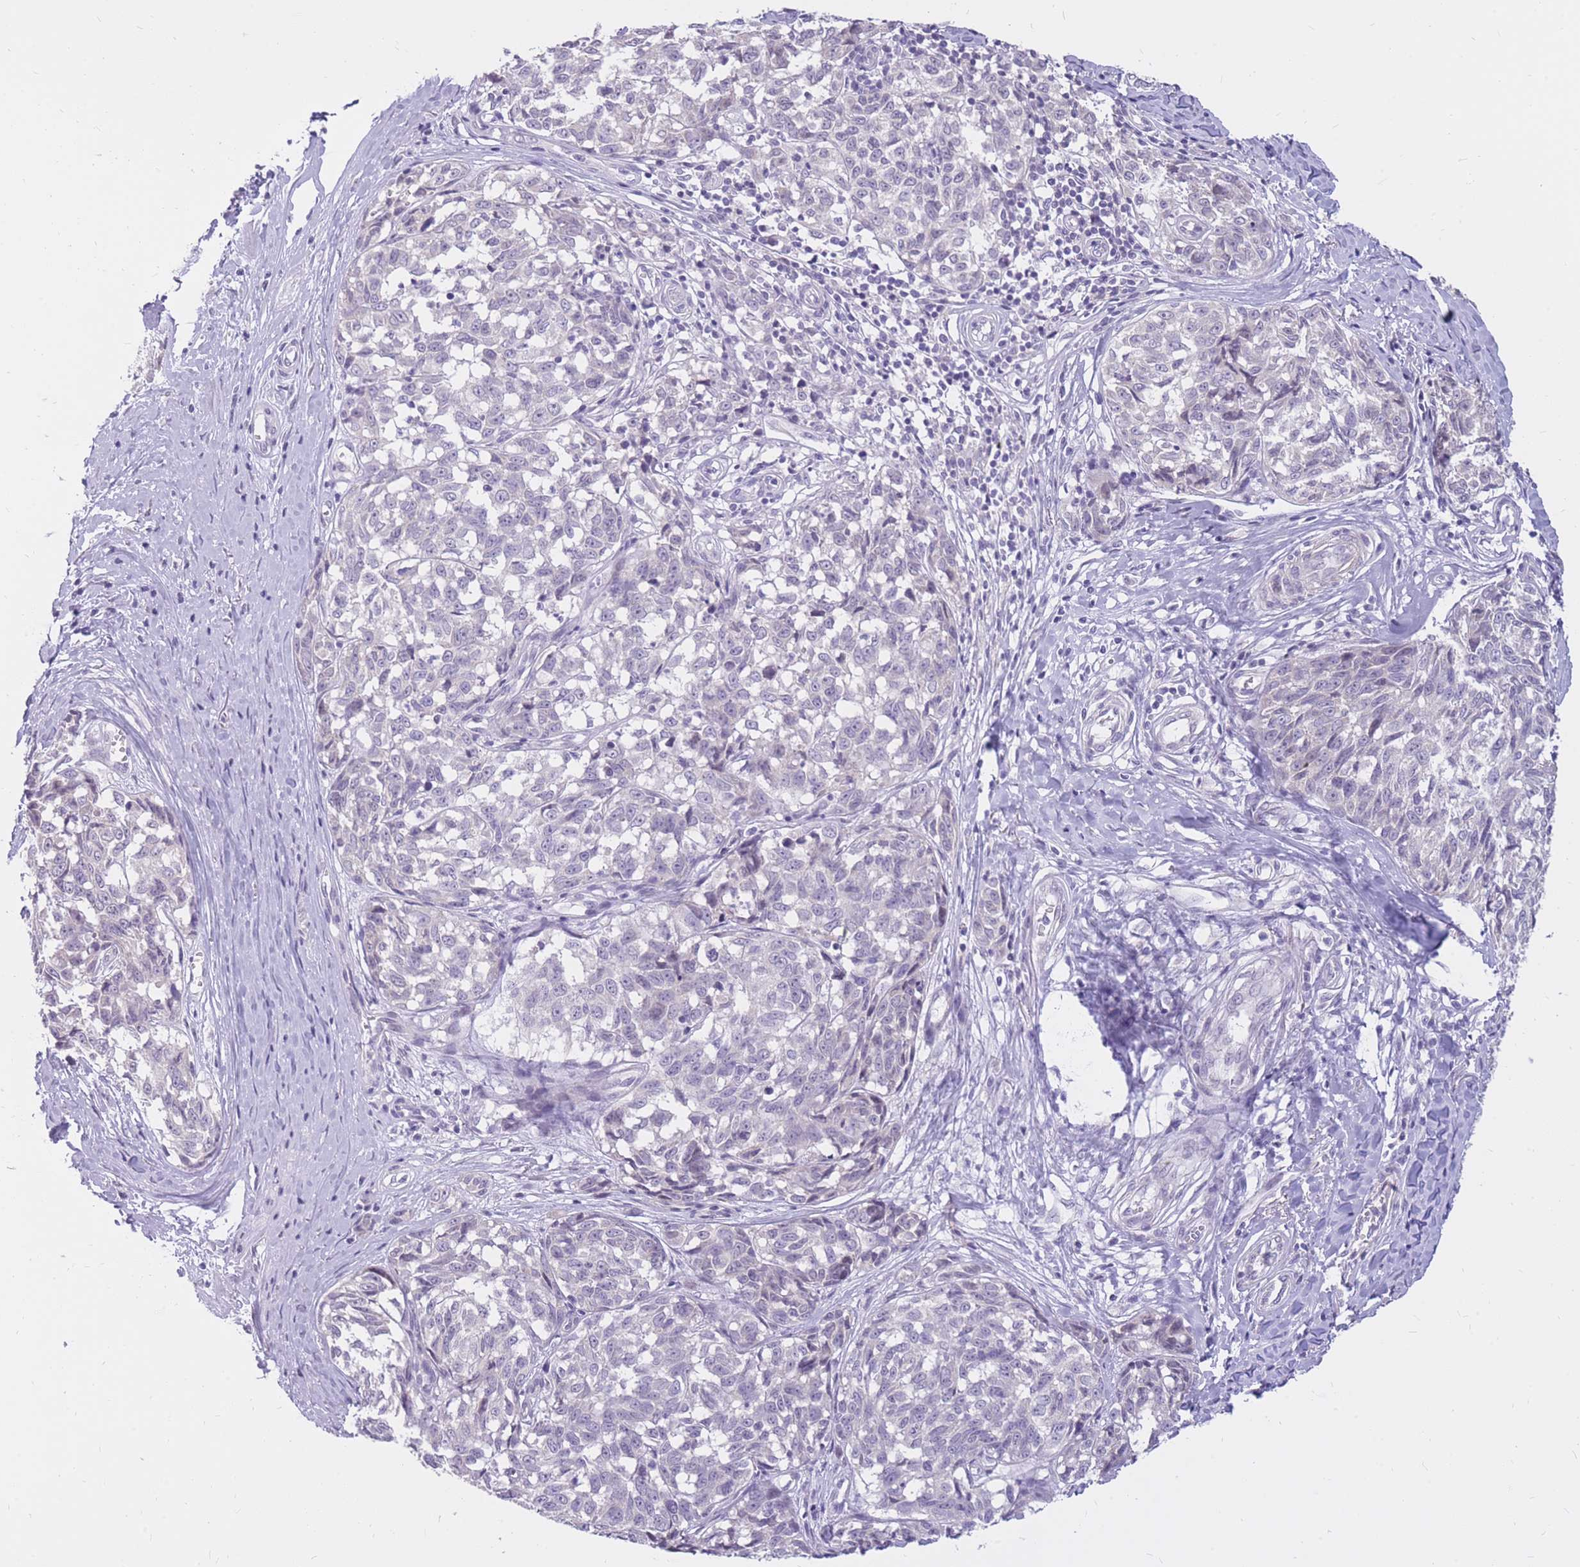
{"staining": {"intensity": "negative", "quantity": "none", "location": "none"}, "tissue": "melanoma", "cell_type": "Tumor cells", "image_type": "cancer", "snomed": [{"axis": "morphology", "description": "Normal tissue, NOS"}, {"axis": "morphology", "description": "Malignant melanoma, NOS"}, {"axis": "topography", "description": "Skin"}], "caption": "Image shows no protein expression in tumor cells of malignant melanoma tissue.", "gene": "RNF170", "patient": {"sex": "female", "age": 64}}